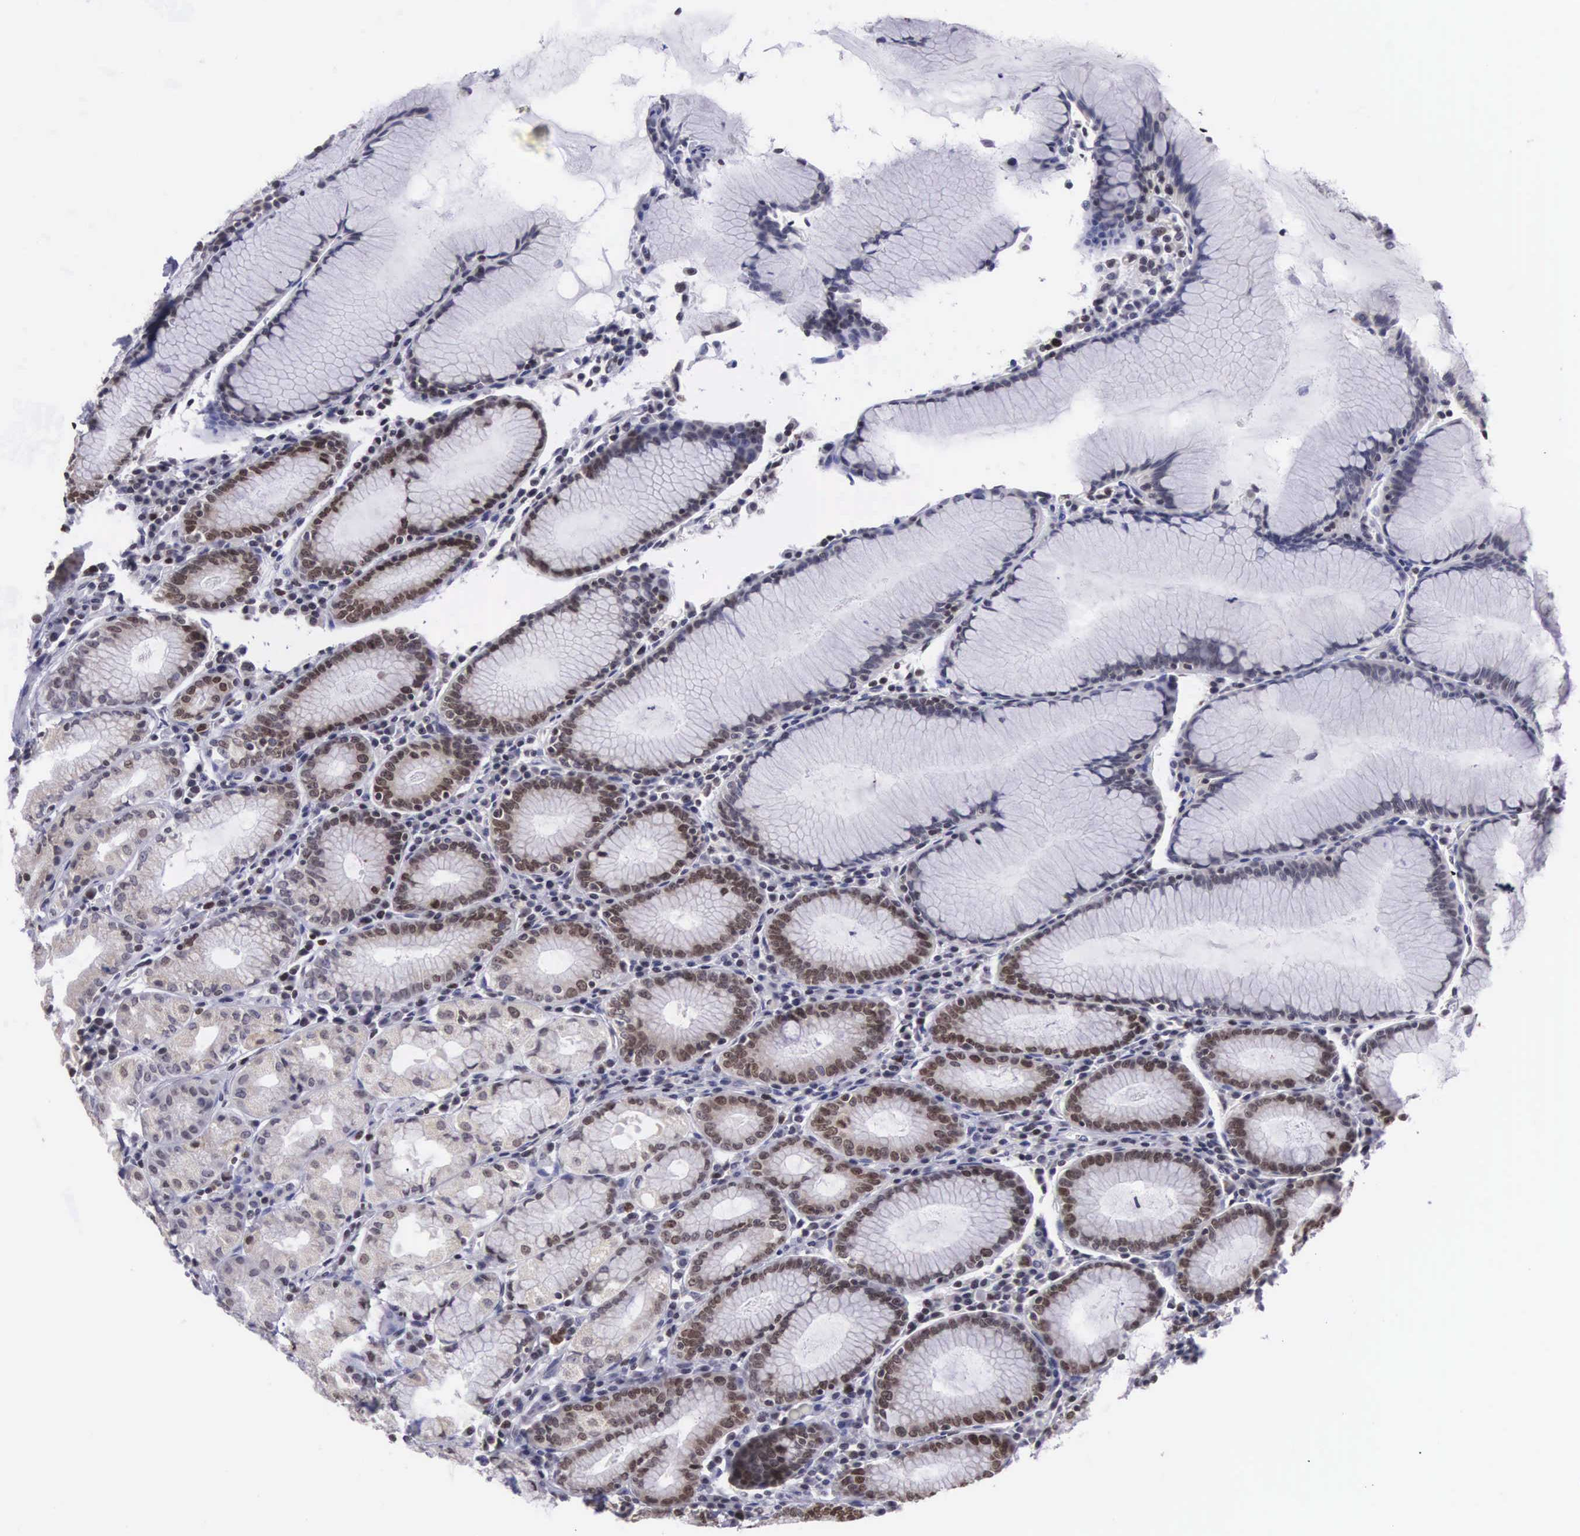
{"staining": {"intensity": "moderate", "quantity": "25%-75%", "location": "nuclear"}, "tissue": "stomach", "cell_type": "Glandular cells", "image_type": "normal", "snomed": [{"axis": "morphology", "description": "Normal tissue, NOS"}, {"axis": "topography", "description": "Stomach, lower"}], "caption": "Glandular cells demonstrate moderate nuclear positivity in about 25%-75% of cells in normal stomach.", "gene": "VRK1", "patient": {"sex": "female", "age": 43}}